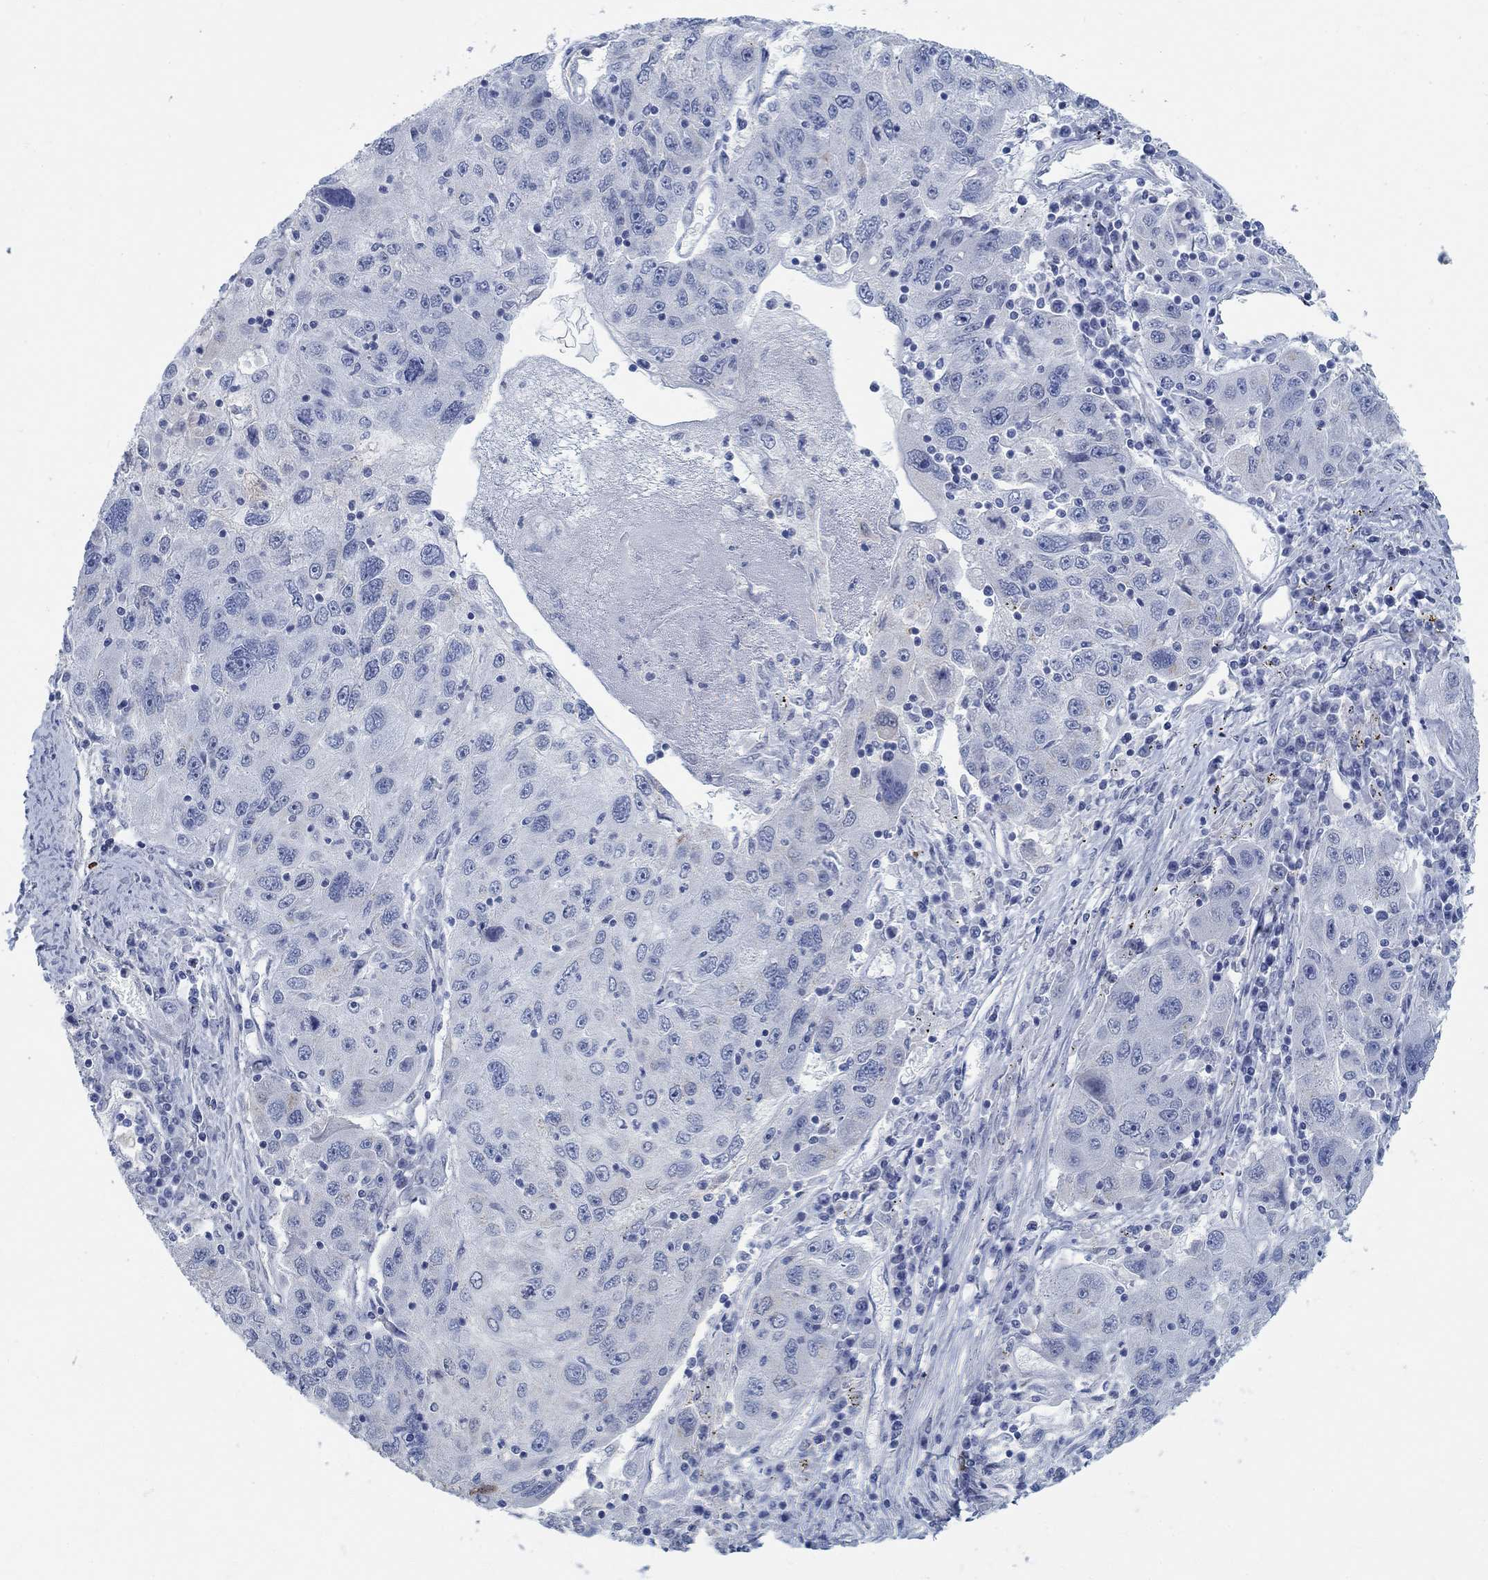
{"staining": {"intensity": "negative", "quantity": "none", "location": "none"}, "tissue": "stomach cancer", "cell_type": "Tumor cells", "image_type": "cancer", "snomed": [{"axis": "morphology", "description": "Adenocarcinoma, NOS"}, {"axis": "topography", "description": "Stomach"}], "caption": "This is an immunohistochemistry photomicrograph of stomach cancer. There is no expression in tumor cells.", "gene": "TEKT4", "patient": {"sex": "male", "age": 56}}